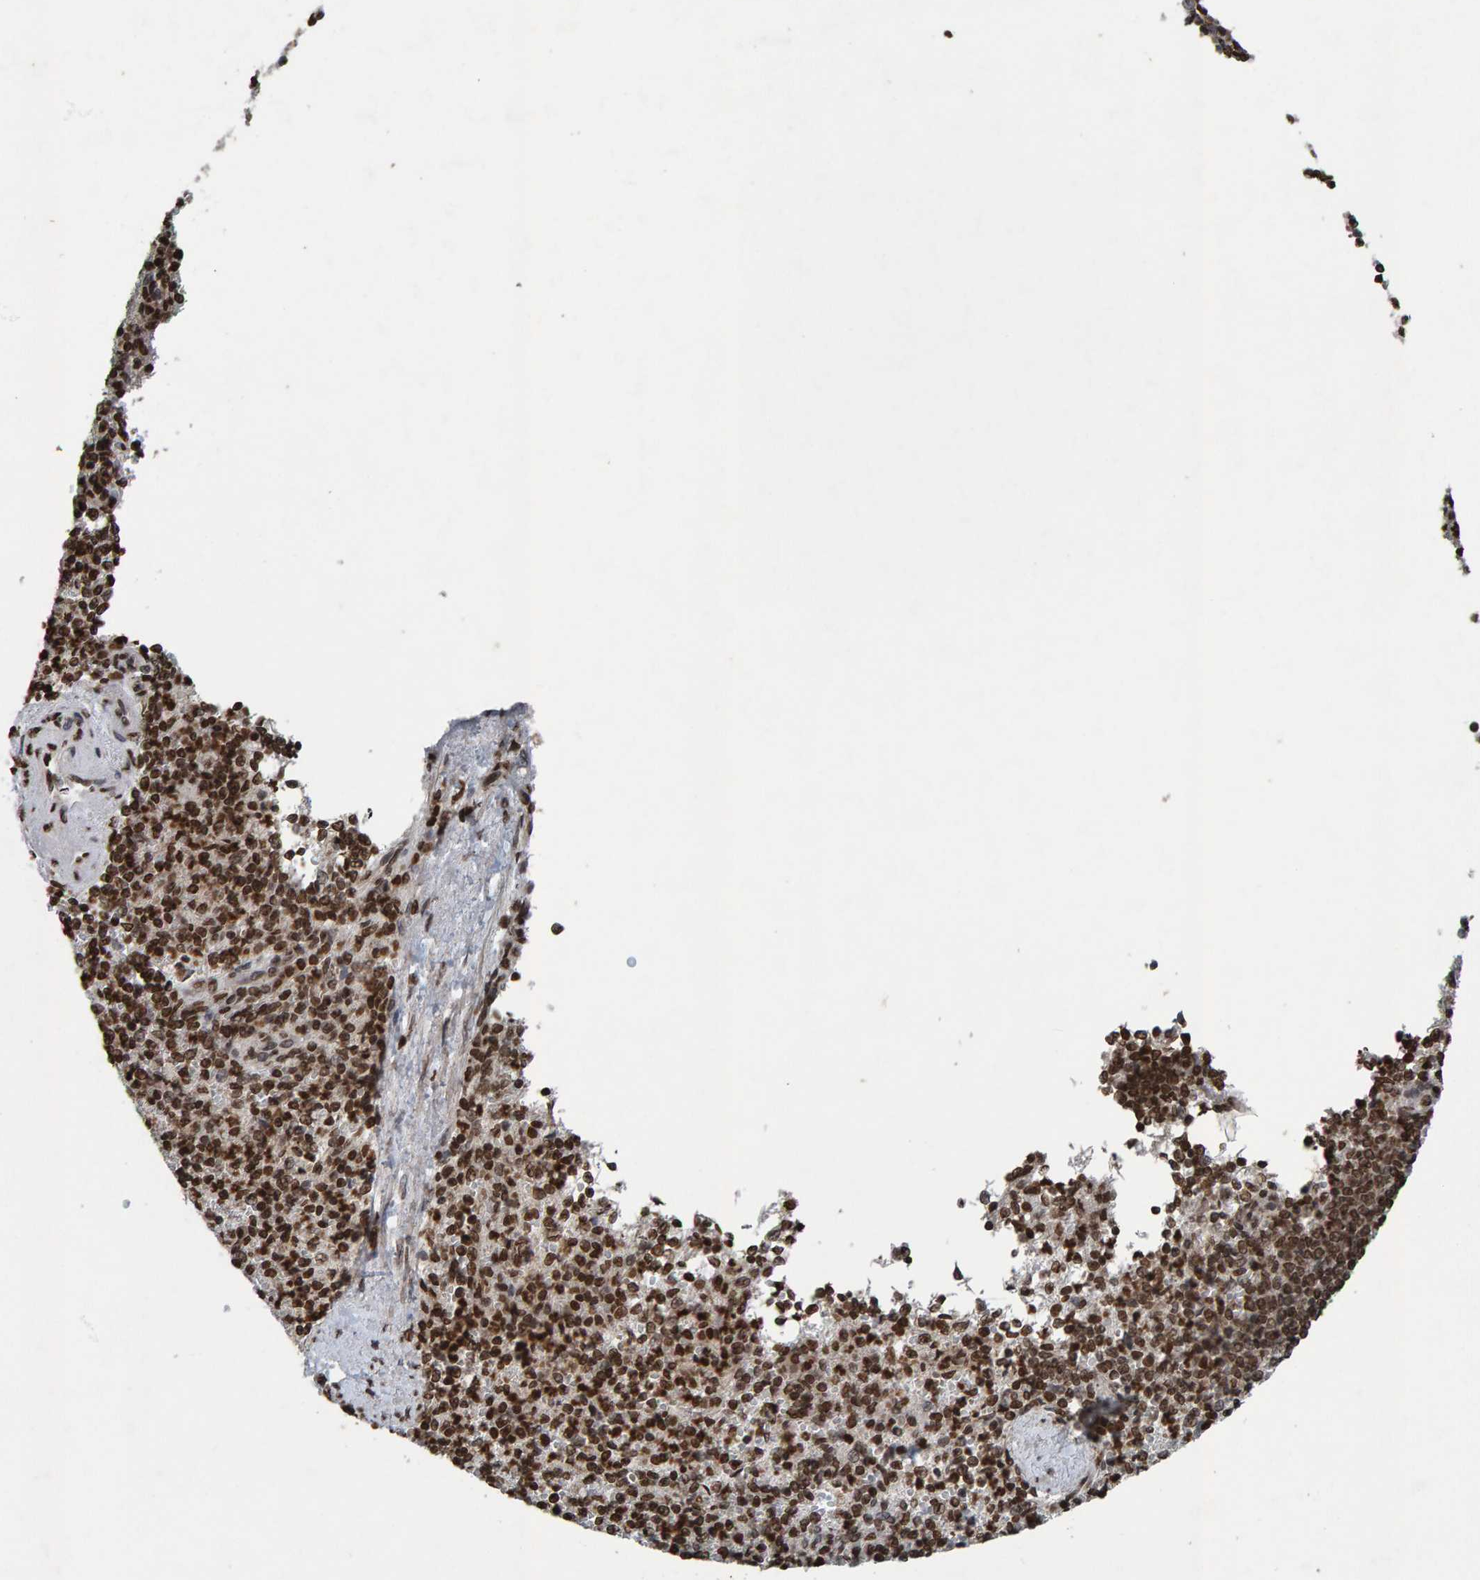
{"staining": {"intensity": "strong", "quantity": ">75%", "location": "nuclear"}, "tissue": "spleen", "cell_type": "Cells in red pulp", "image_type": "normal", "snomed": [{"axis": "morphology", "description": "Normal tissue, NOS"}, {"axis": "topography", "description": "Spleen"}], "caption": "IHC histopathology image of normal spleen: human spleen stained using IHC exhibits high levels of strong protein expression localized specifically in the nuclear of cells in red pulp, appearing as a nuclear brown color.", "gene": "H2AZ1", "patient": {"sex": "female", "age": 74}}